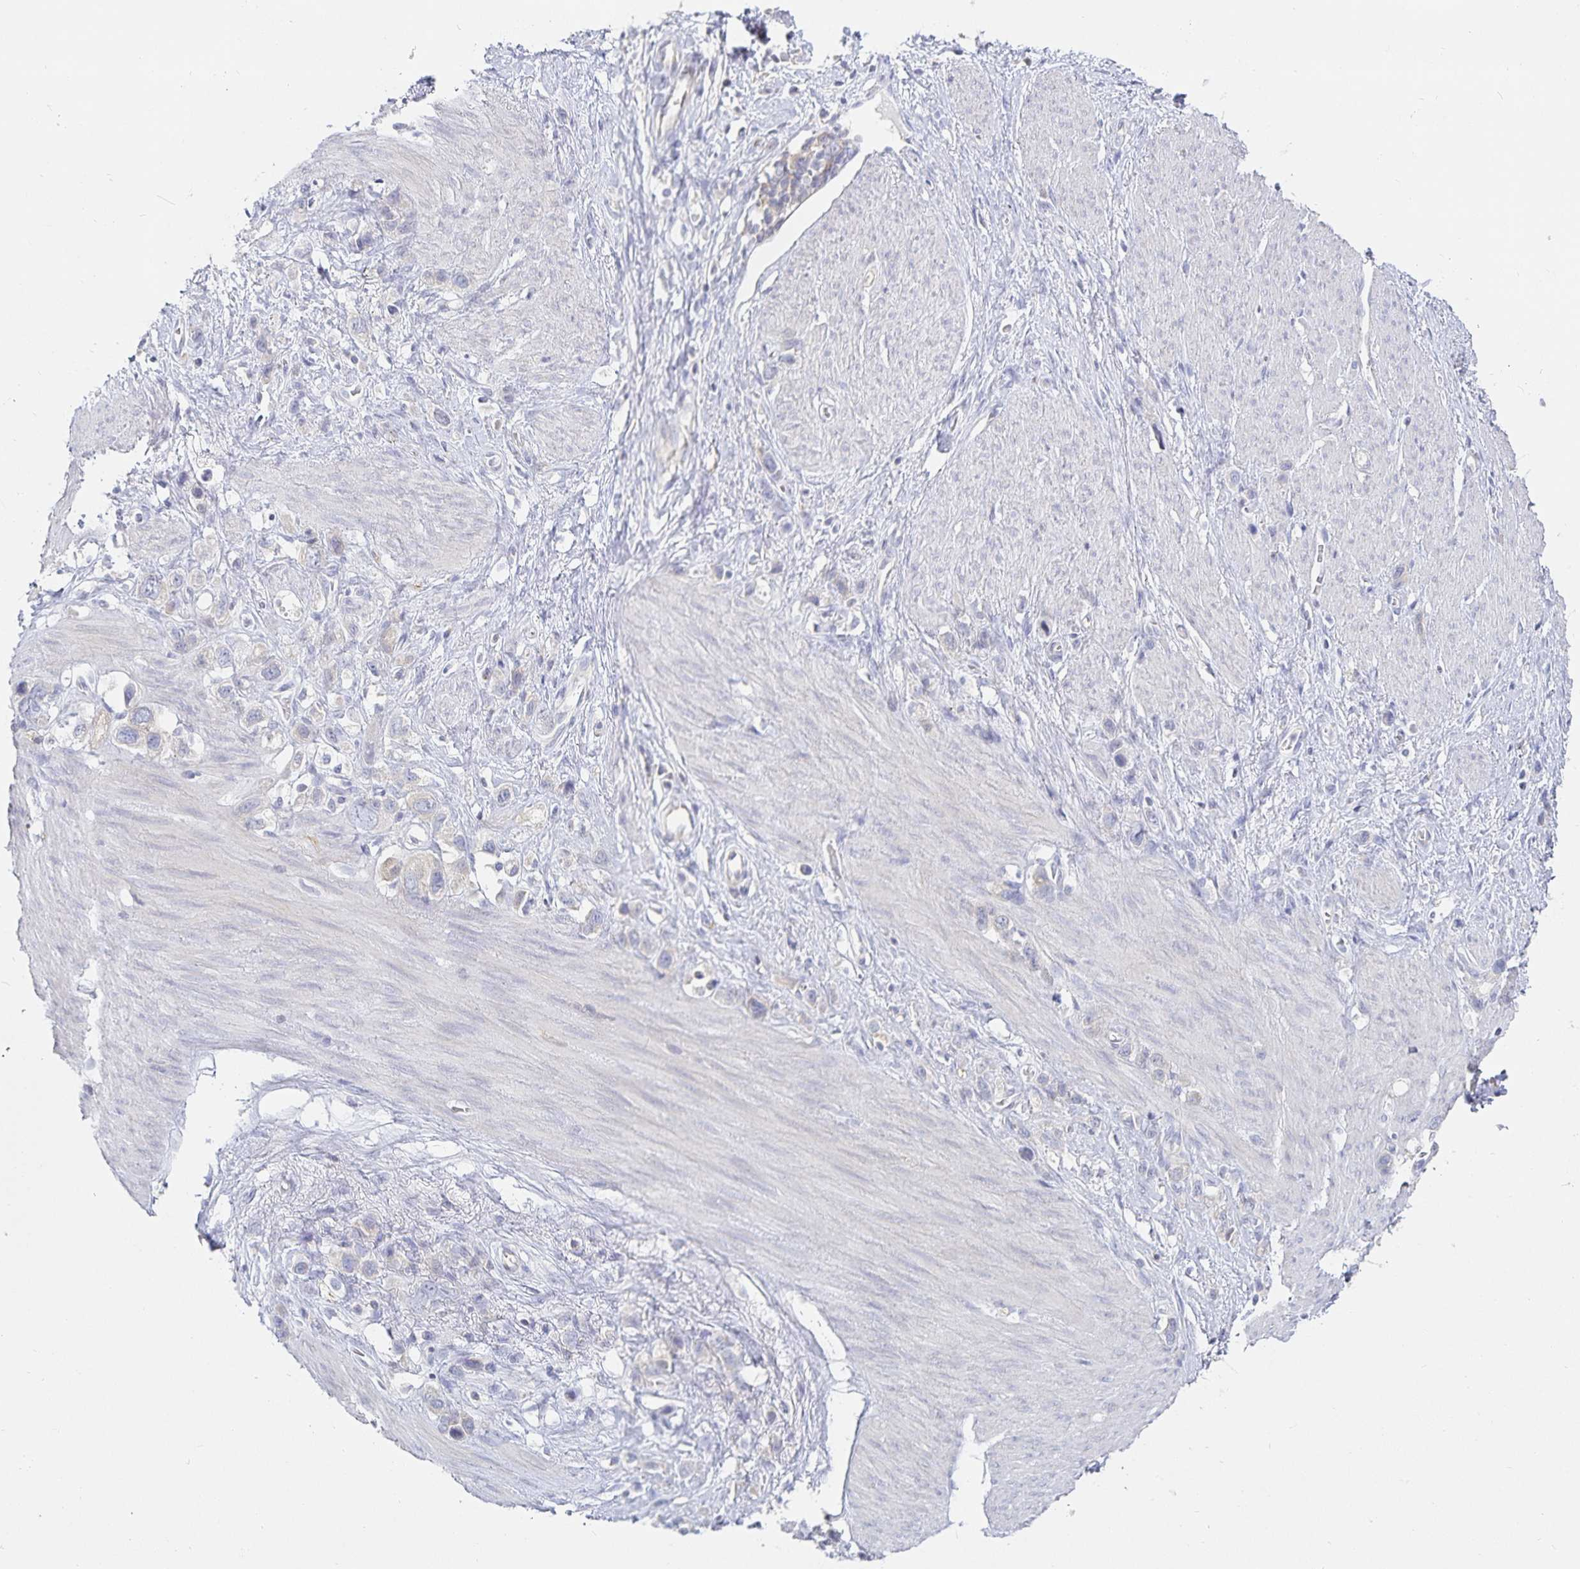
{"staining": {"intensity": "negative", "quantity": "none", "location": "none"}, "tissue": "stomach cancer", "cell_type": "Tumor cells", "image_type": "cancer", "snomed": [{"axis": "morphology", "description": "Adenocarcinoma, NOS"}, {"axis": "topography", "description": "Stomach"}], "caption": "A histopathology image of human stomach cancer is negative for staining in tumor cells.", "gene": "SFTPA1", "patient": {"sex": "female", "age": 65}}